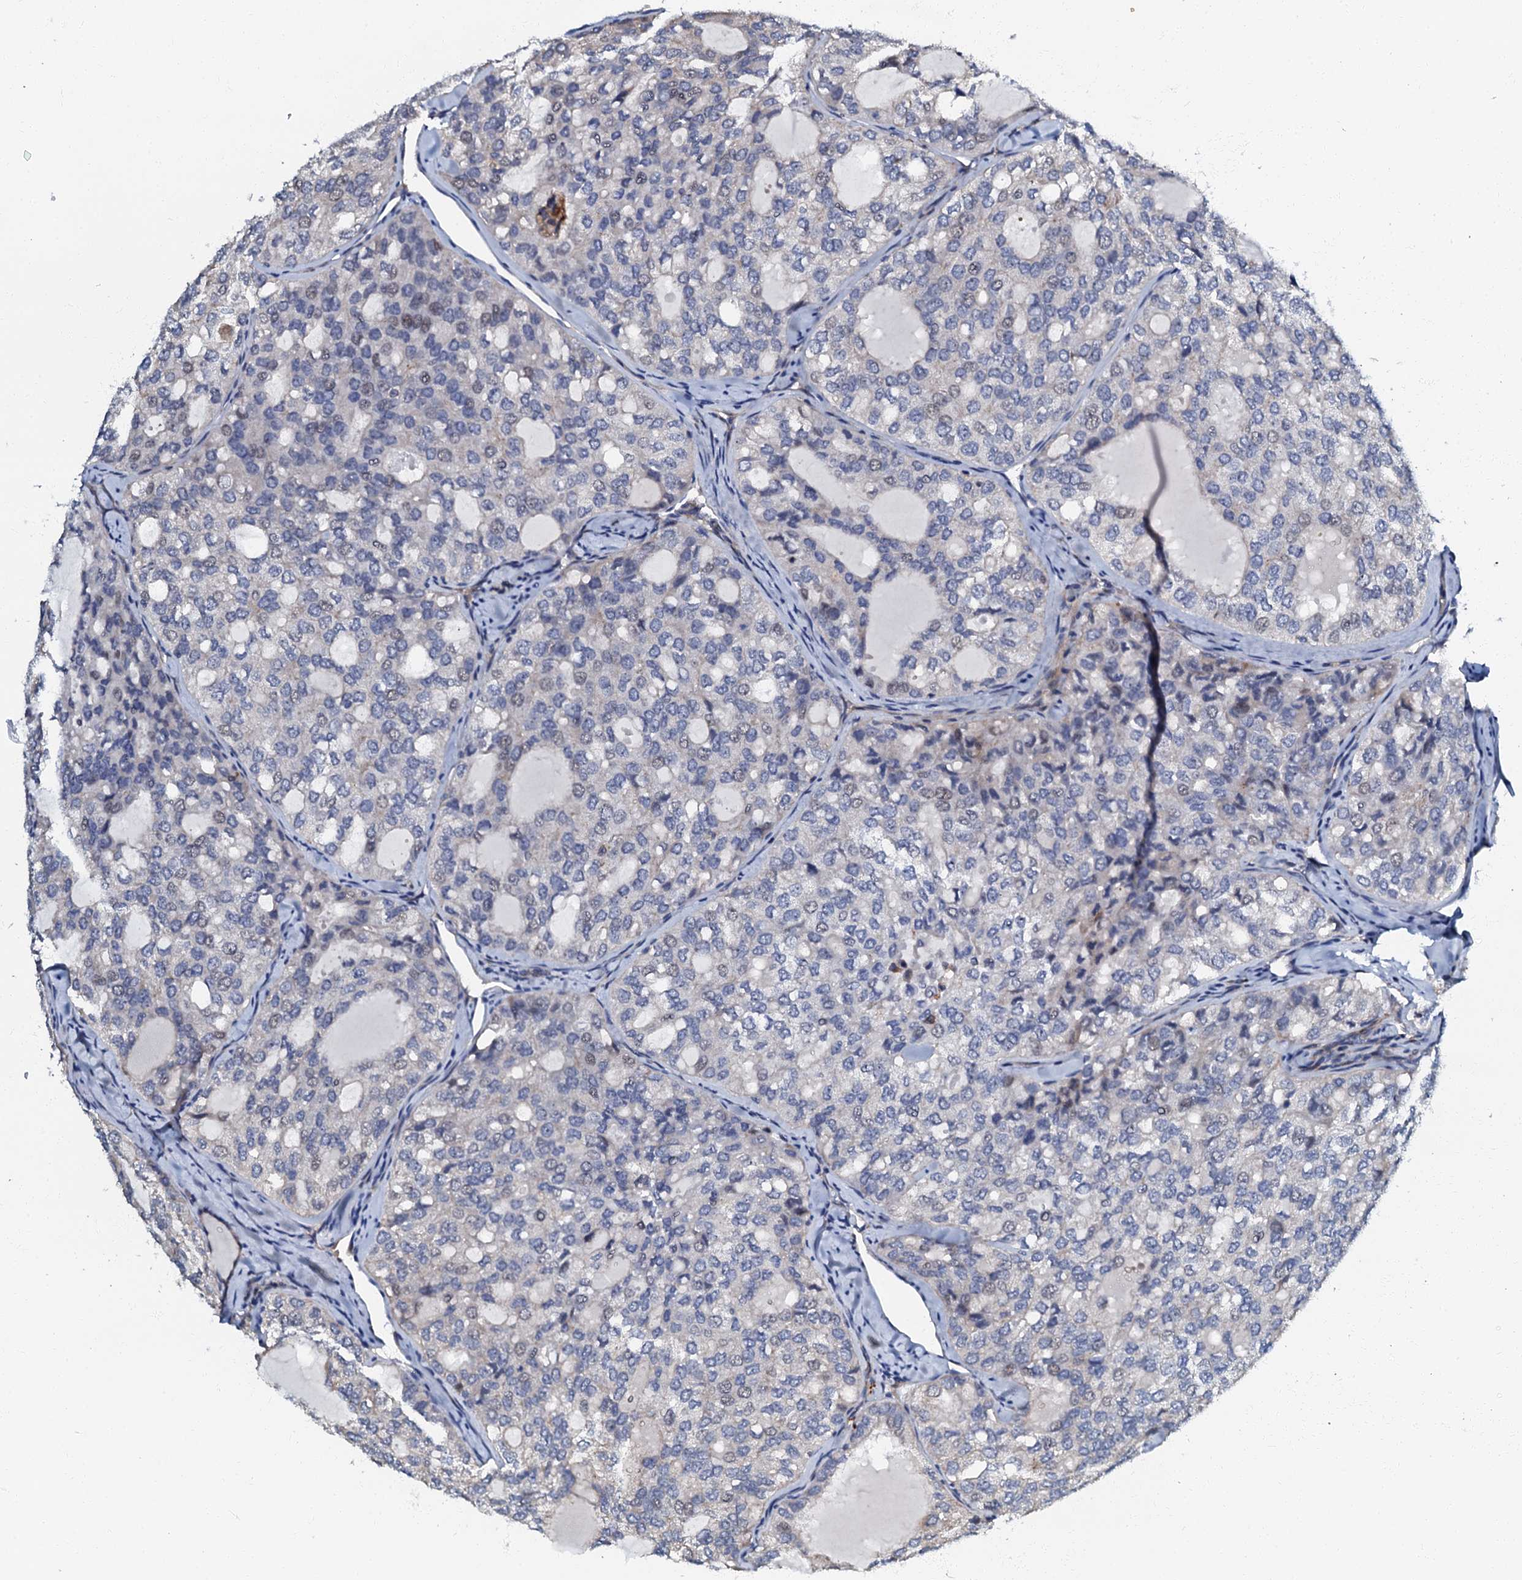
{"staining": {"intensity": "negative", "quantity": "none", "location": "none"}, "tissue": "thyroid cancer", "cell_type": "Tumor cells", "image_type": "cancer", "snomed": [{"axis": "morphology", "description": "Follicular adenoma carcinoma, NOS"}, {"axis": "topography", "description": "Thyroid gland"}], "caption": "This is a histopathology image of immunohistochemistry (IHC) staining of thyroid cancer (follicular adenoma carcinoma), which shows no staining in tumor cells. (Stains: DAB (3,3'-diaminobenzidine) immunohistochemistry (IHC) with hematoxylin counter stain, Microscopy: brightfield microscopy at high magnification).", "gene": "OLAH", "patient": {"sex": "male", "age": 75}}